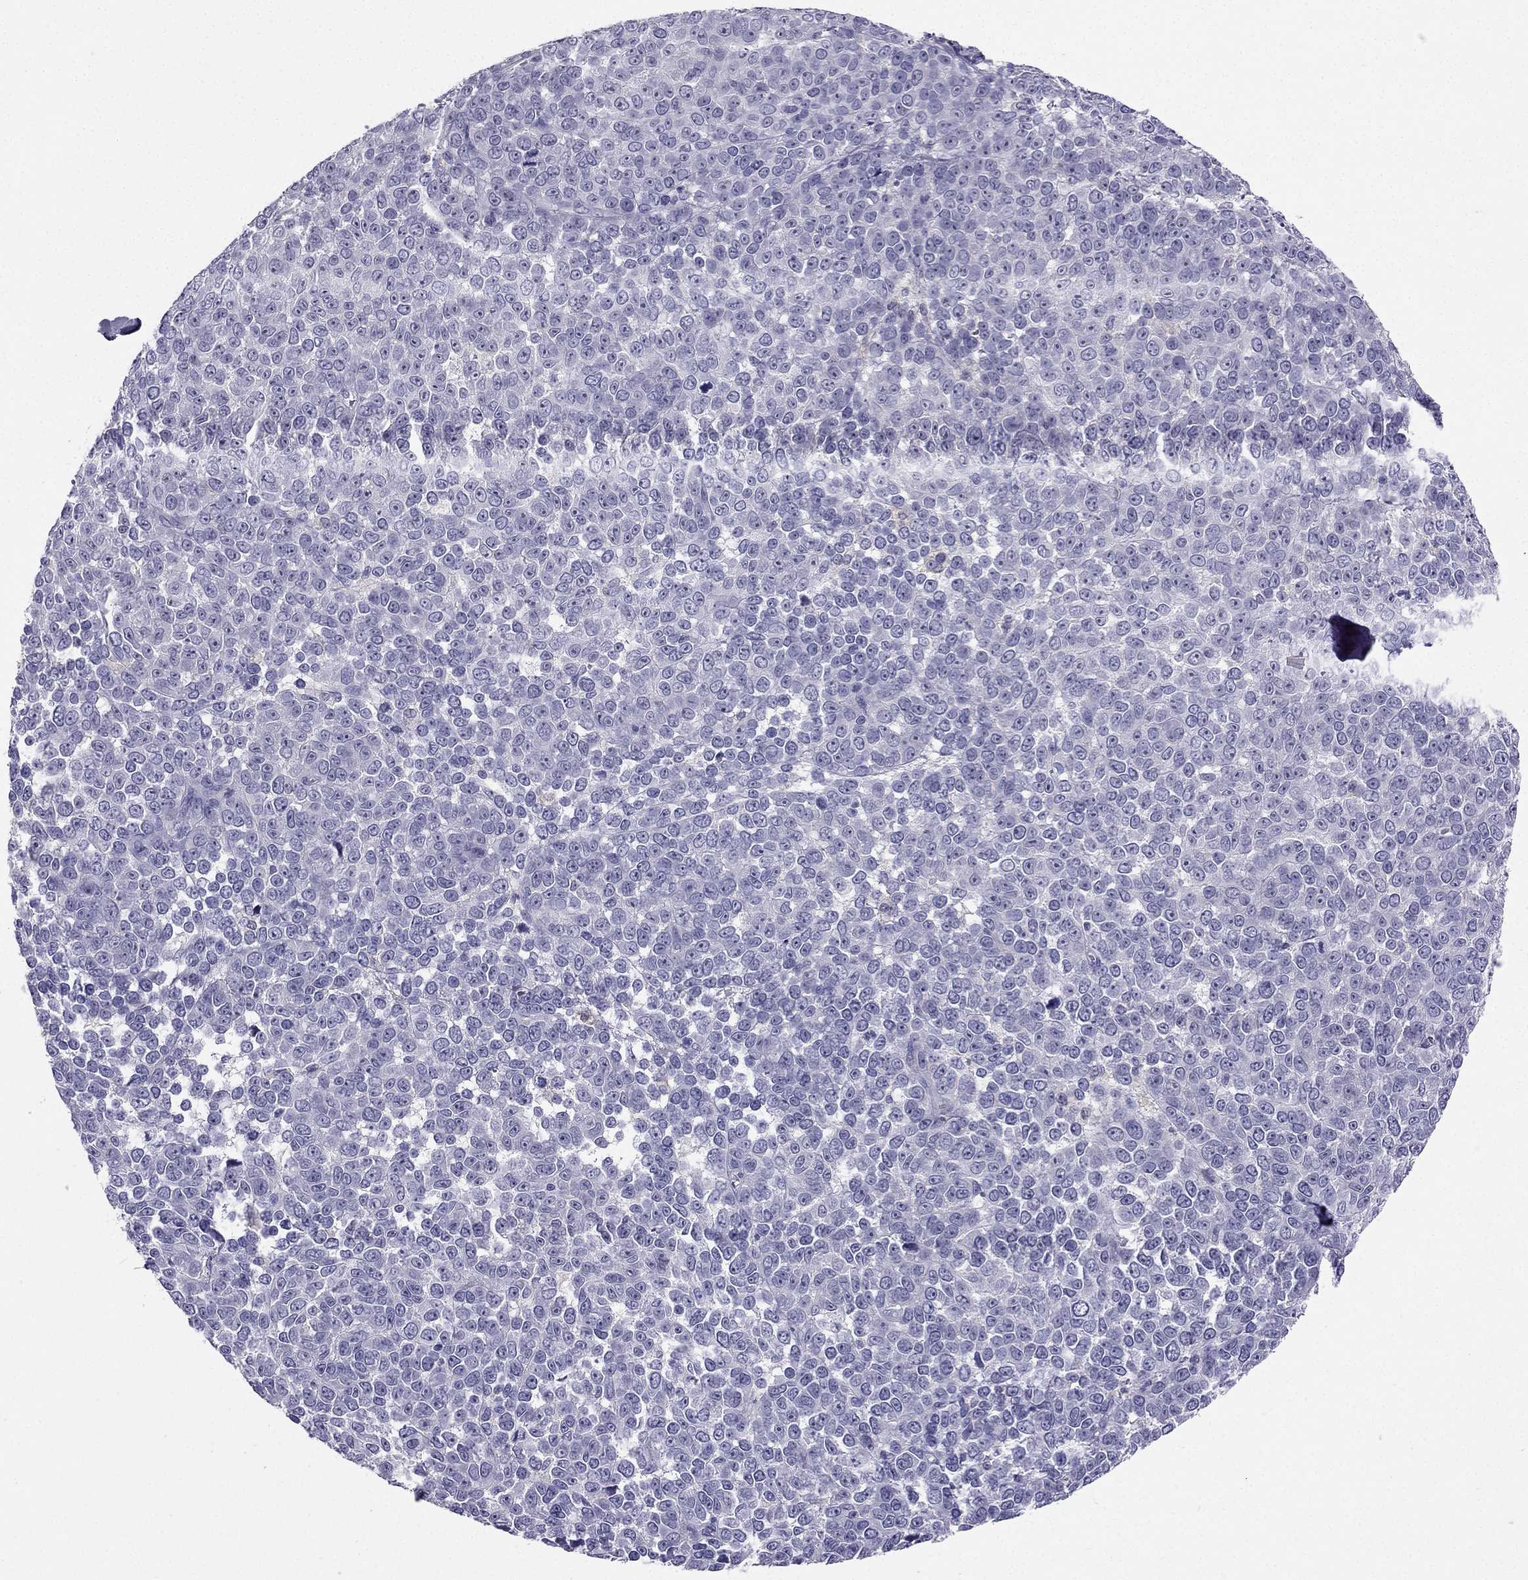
{"staining": {"intensity": "negative", "quantity": "none", "location": "none"}, "tissue": "melanoma", "cell_type": "Tumor cells", "image_type": "cancer", "snomed": [{"axis": "morphology", "description": "Malignant melanoma, NOS"}, {"axis": "topography", "description": "Skin"}], "caption": "Melanoma stained for a protein using IHC displays no staining tumor cells.", "gene": "LMTK3", "patient": {"sex": "female", "age": 95}}